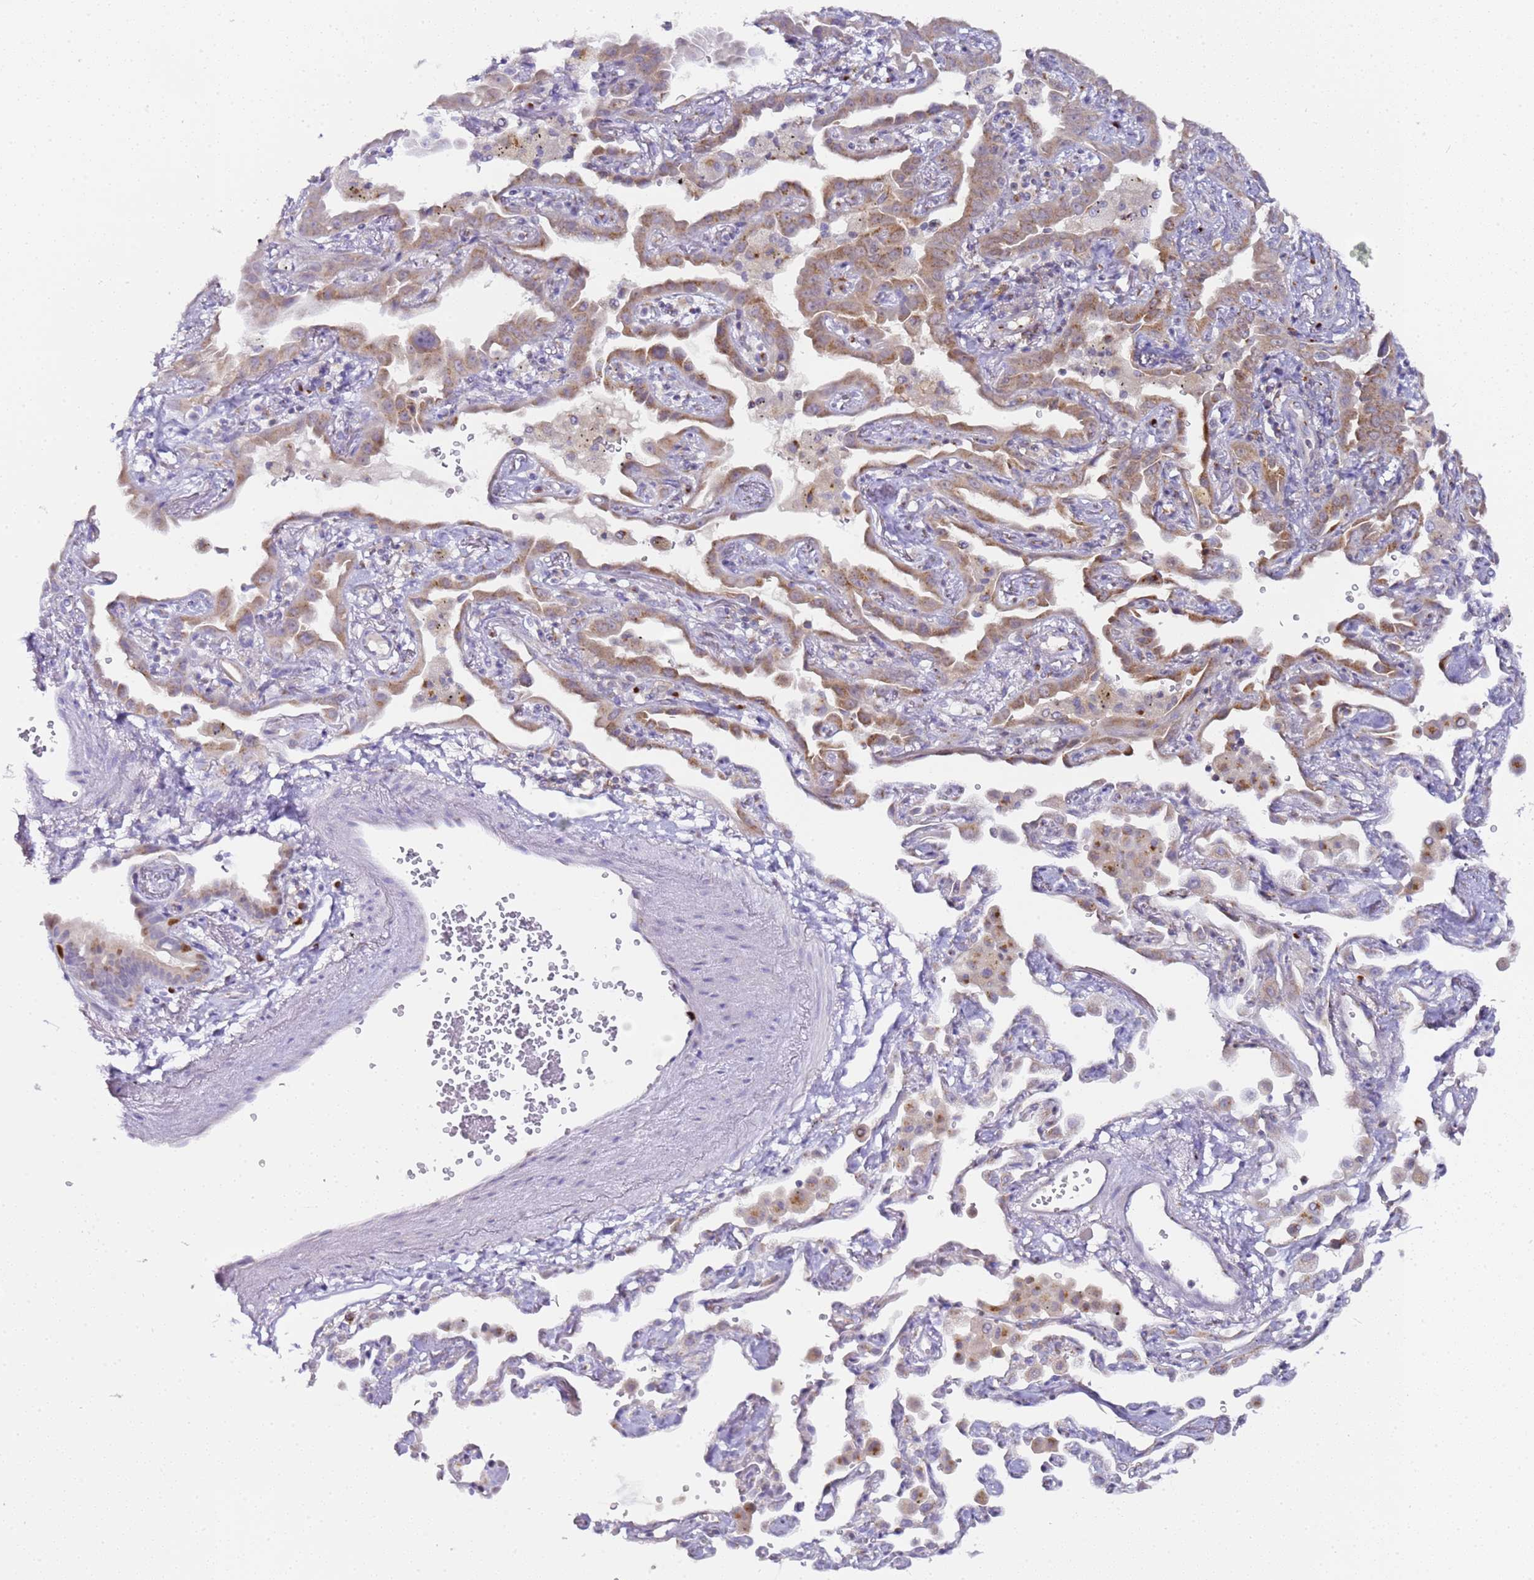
{"staining": {"intensity": "weak", "quantity": "25%-75%", "location": "cytoplasmic/membranous"}, "tissue": "lung cancer", "cell_type": "Tumor cells", "image_type": "cancer", "snomed": [{"axis": "morphology", "description": "Adenocarcinoma, NOS"}, {"axis": "topography", "description": "Lung"}], "caption": "Protein expression by IHC demonstrates weak cytoplasmic/membranous staining in approximately 25%-75% of tumor cells in adenocarcinoma (lung). (DAB = brown stain, brightfield microscopy at high magnification).", "gene": "MRPL49", "patient": {"sex": "male", "age": 67}}